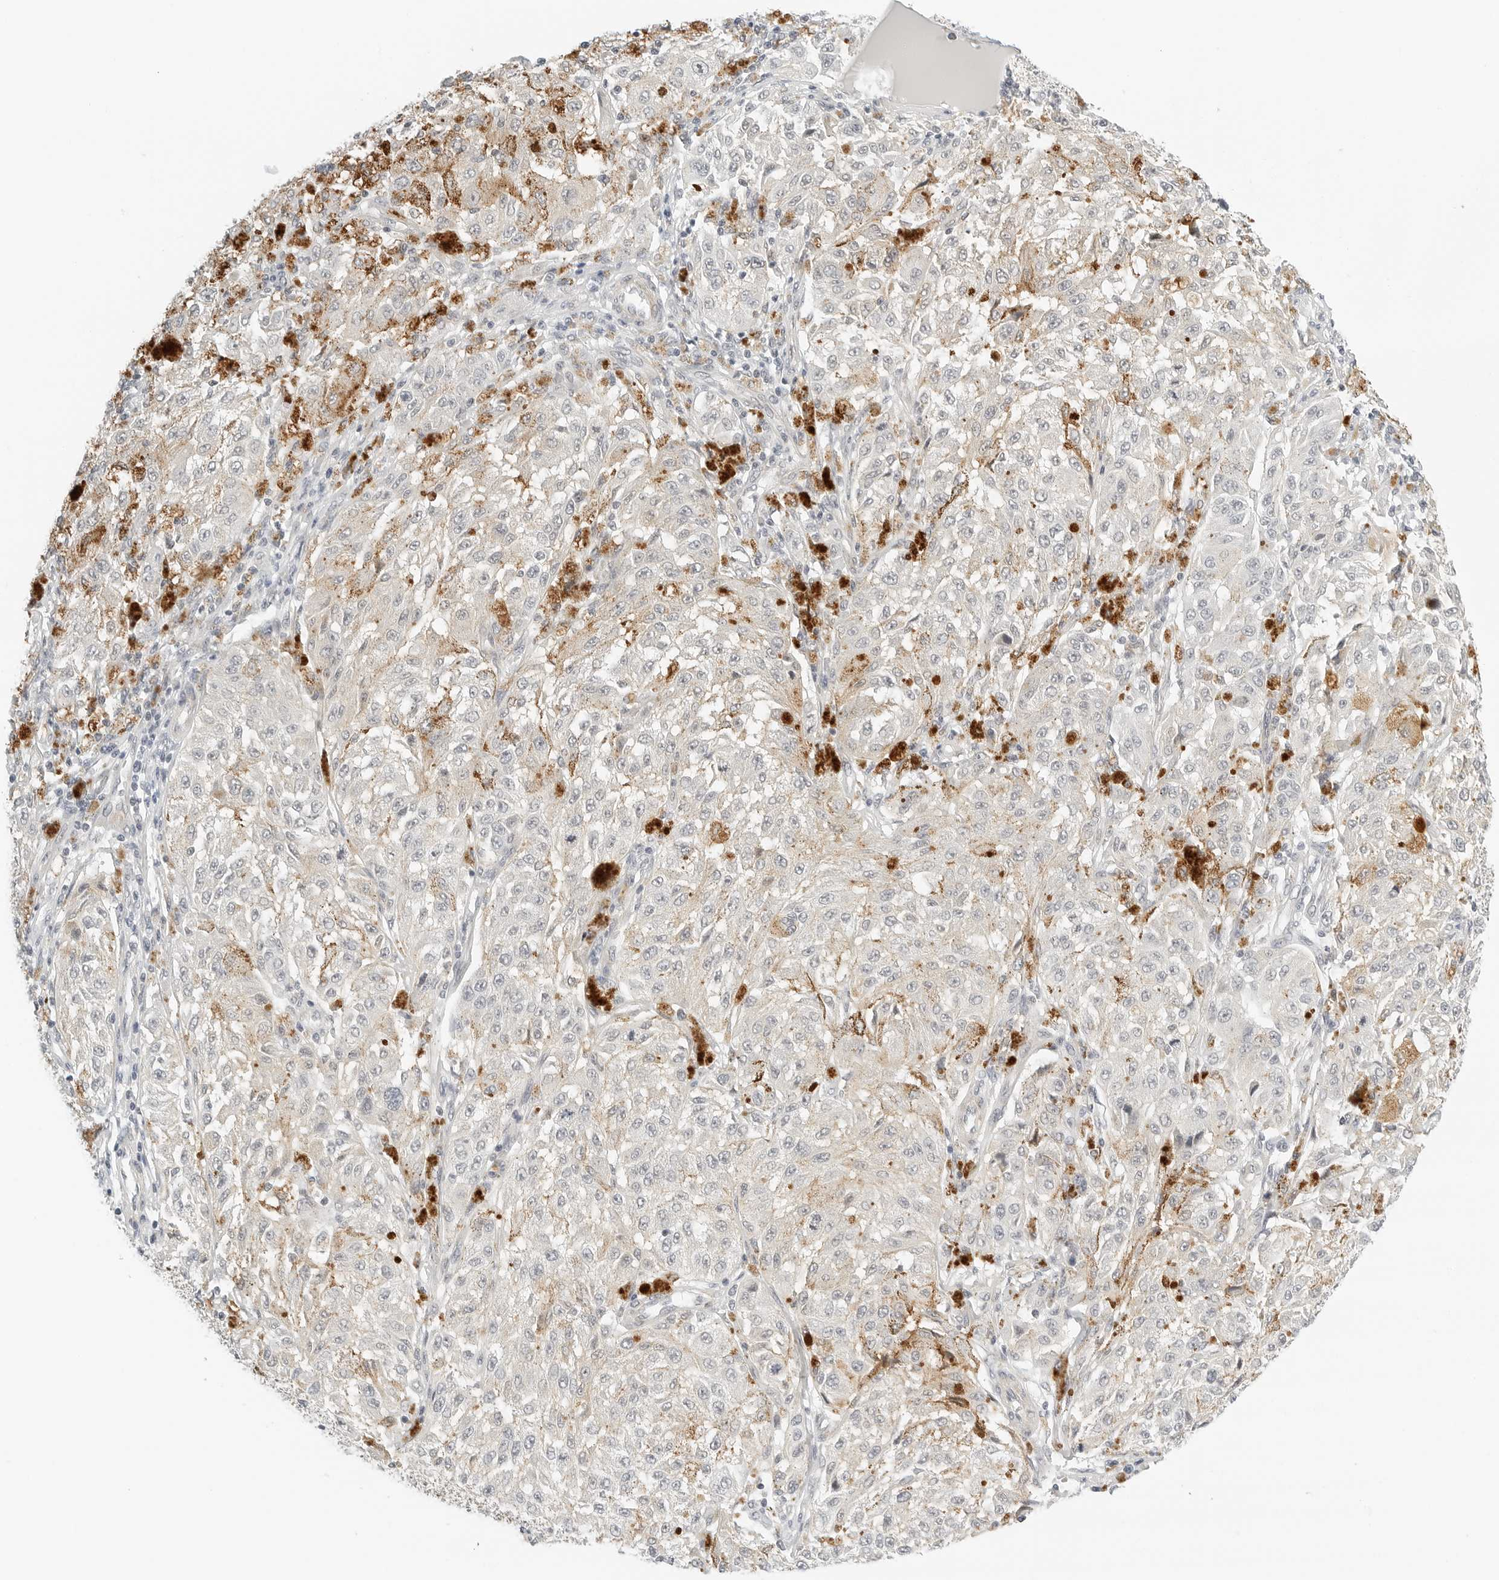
{"staining": {"intensity": "weak", "quantity": "25%-75%", "location": "nuclear"}, "tissue": "melanoma", "cell_type": "Tumor cells", "image_type": "cancer", "snomed": [{"axis": "morphology", "description": "Malignant melanoma, NOS"}, {"axis": "topography", "description": "Skin"}], "caption": "DAB immunohistochemical staining of human malignant melanoma demonstrates weak nuclear protein staining in approximately 25%-75% of tumor cells. (Stains: DAB (3,3'-diaminobenzidine) in brown, nuclei in blue, Microscopy: brightfield microscopy at high magnification).", "gene": "NEO1", "patient": {"sex": "female", "age": 64}}